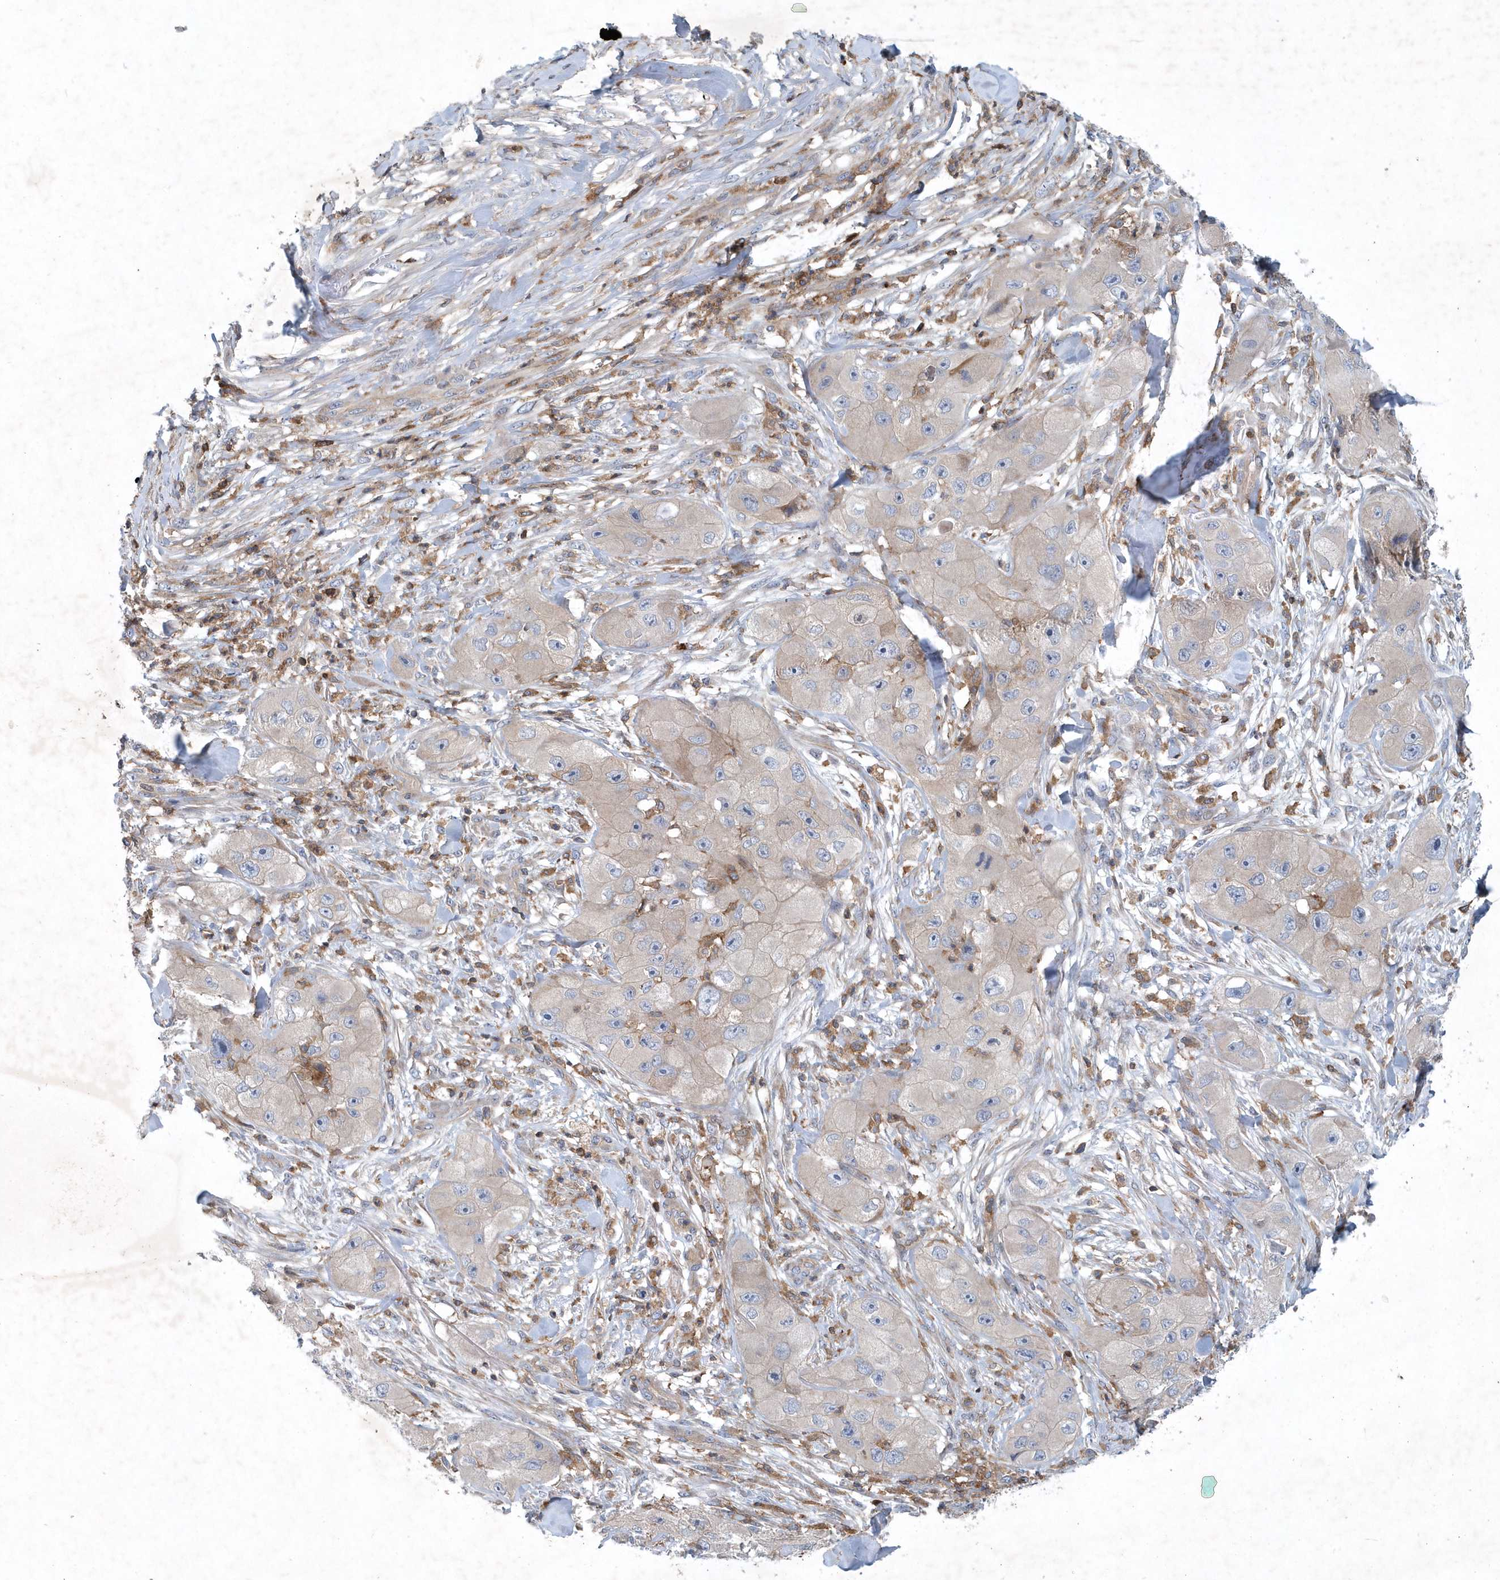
{"staining": {"intensity": "weak", "quantity": "<25%", "location": "cytoplasmic/membranous"}, "tissue": "skin cancer", "cell_type": "Tumor cells", "image_type": "cancer", "snomed": [{"axis": "morphology", "description": "Squamous cell carcinoma, NOS"}, {"axis": "topography", "description": "Skin"}, {"axis": "topography", "description": "Subcutis"}], "caption": "Immunohistochemistry of human skin cancer shows no staining in tumor cells. (DAB (3,3'-diaminobenzidine) IHC visualized using brightfield microscopy, high magnification).", "gene": "P2RY10", "patient": {"sex": "male", "age": 73}}